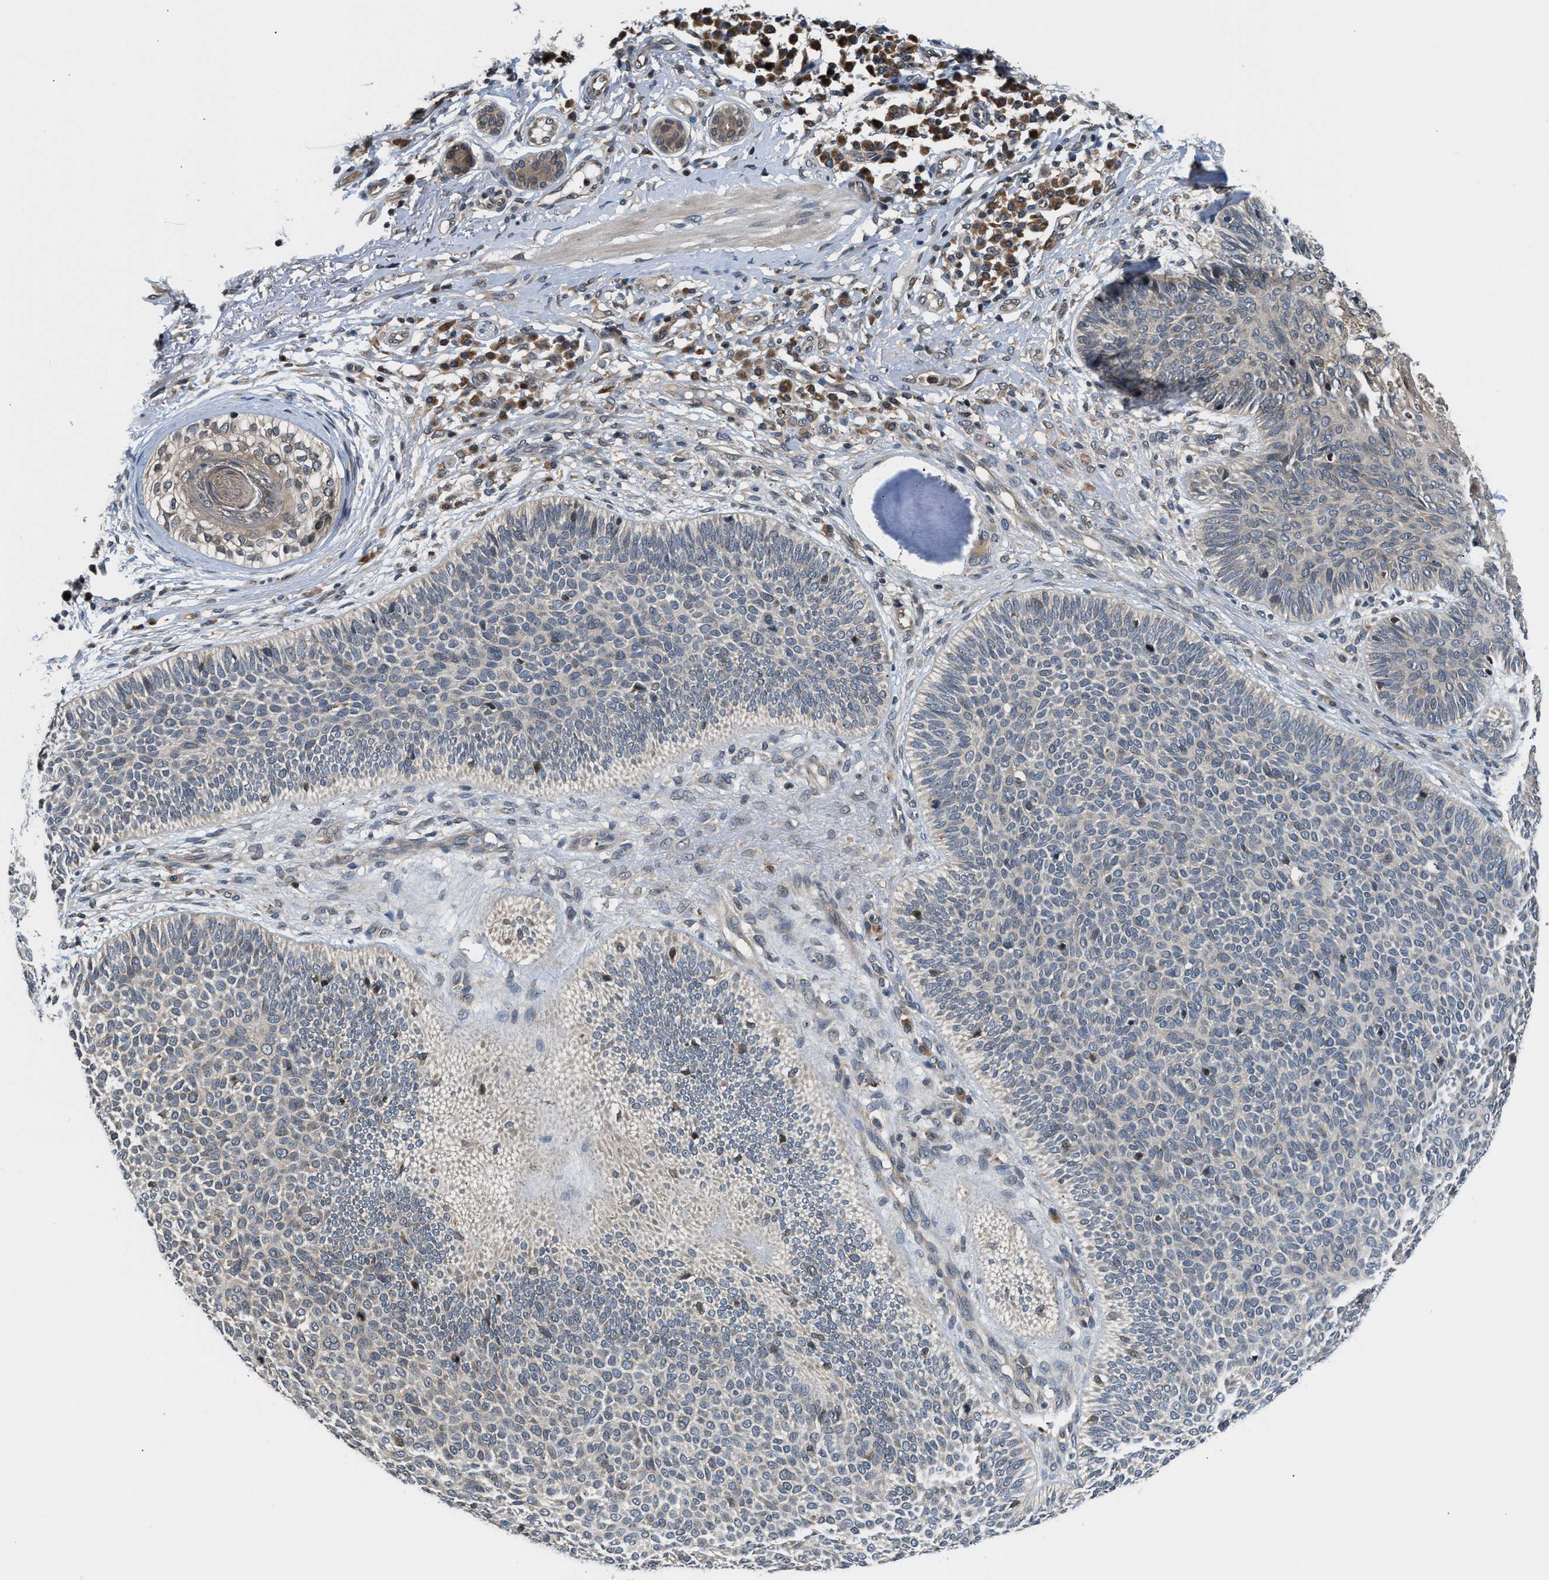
{"staining": {"intensity": "negative", "quantity": "none", "location": "none"}, "tissue": "skin cancer", "cell_type": "Tumor cells", "image_type": "cancer", "snomed": [{"axis": "morphology", "description": "Normal tissue, NOS"}, {"axis": "morphology", "description": "Basal cell carcinoma"}, {"axis": "topography", "description": "Skin"}], "caption": "DAB immunohistochemical staining of skin cancer shows no significant positivity in tumor cells.", "gene": "RAB29", "patient": {"sex": "male", "age": 52}}